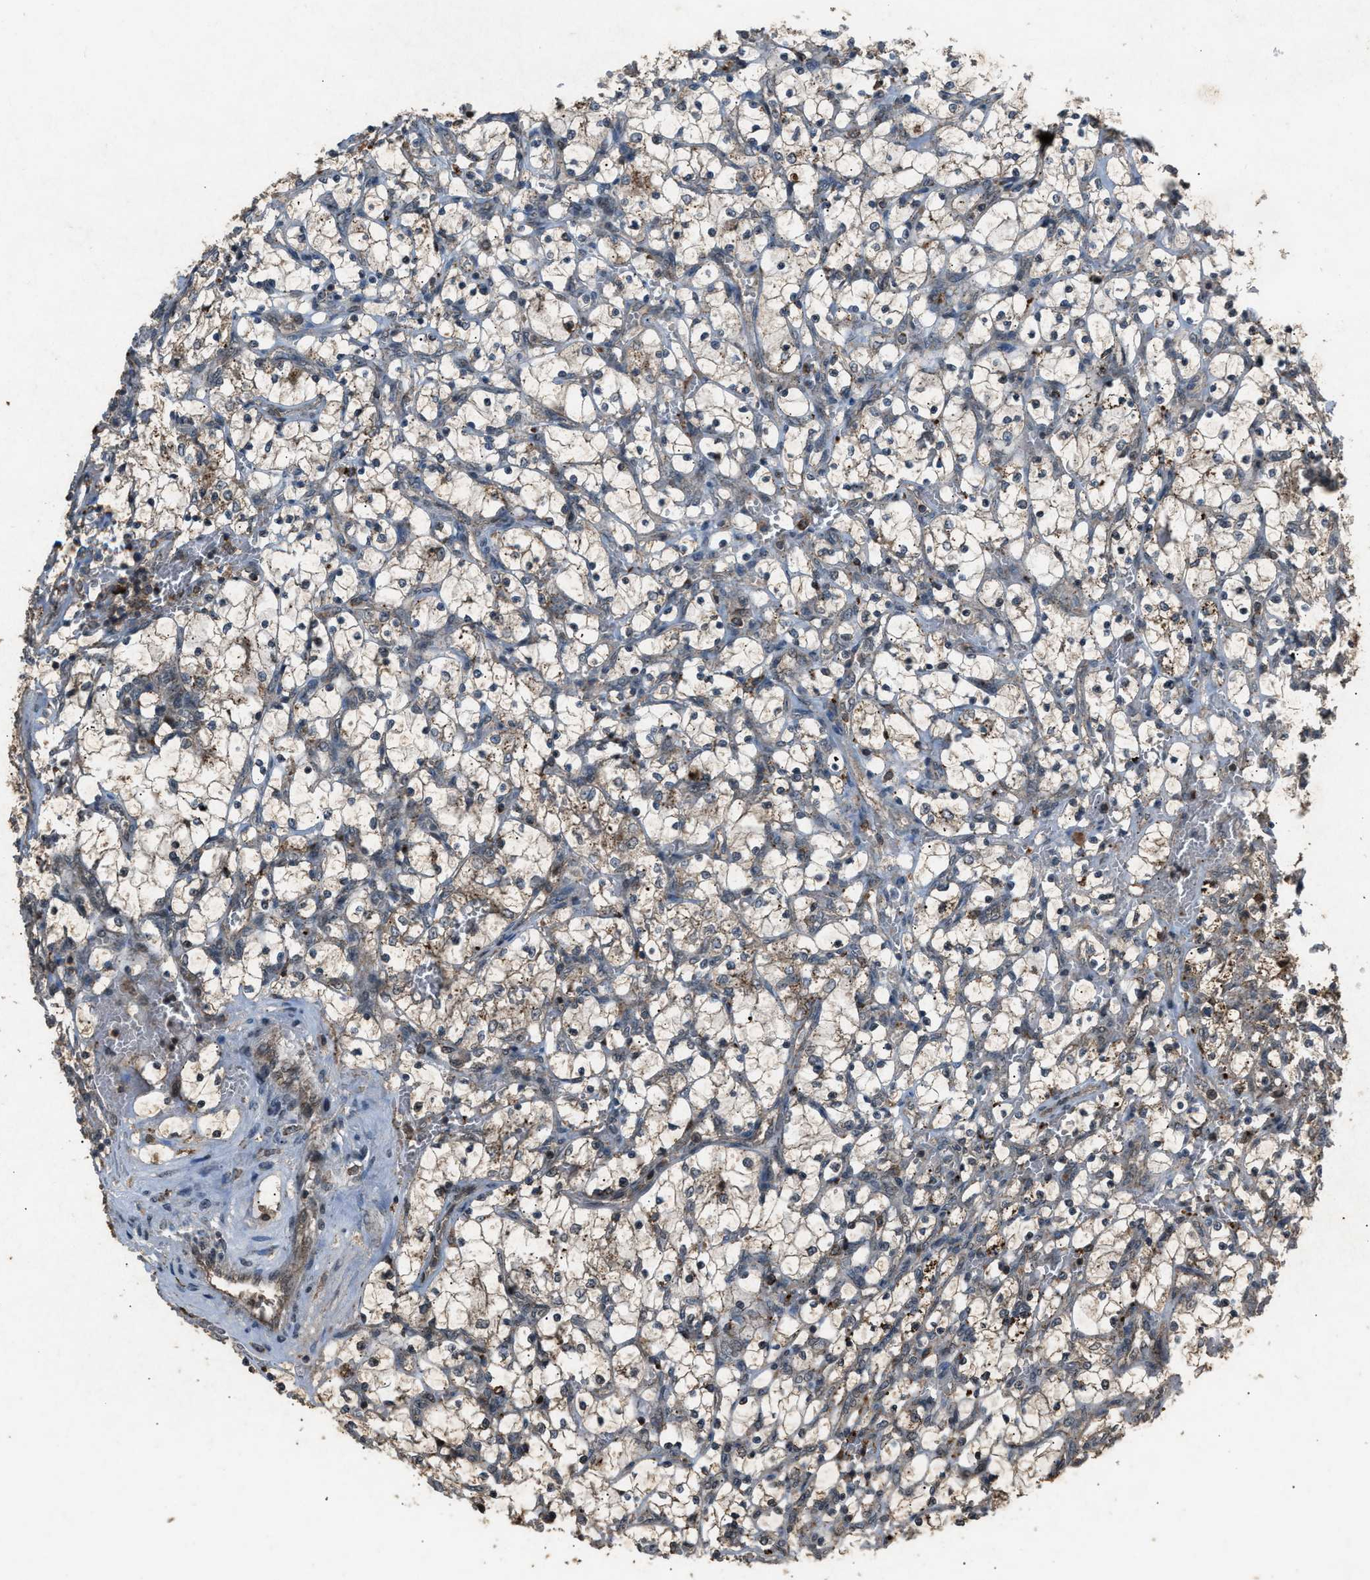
{"staining": {"intensity": "weak", "quantity": ">75%", "location": "cytoplasmic/membranous"}, "tissue": "renal cancer", "cell_type": "Tumor cells", "image_type": "cancer", "snomed": [{"axis": "morphology", "description": "Adenocarcinoma, NOS"}, {"axis": "topography", "description": "Kidney"}], "caption": "Immunohistochemistry (IHC) photomicrograph of neoplastic tissue: human renal cancer stained using immunohistochemistry (IHC) exhibits low levels of weak protein expression localized specifically in the cytoplasmic/membranous of tumor cells, appearing as a cytoplasmic/membranous brown color.", "gene": "PSMD1", "patient": {"sex": "female", "age": 69}}